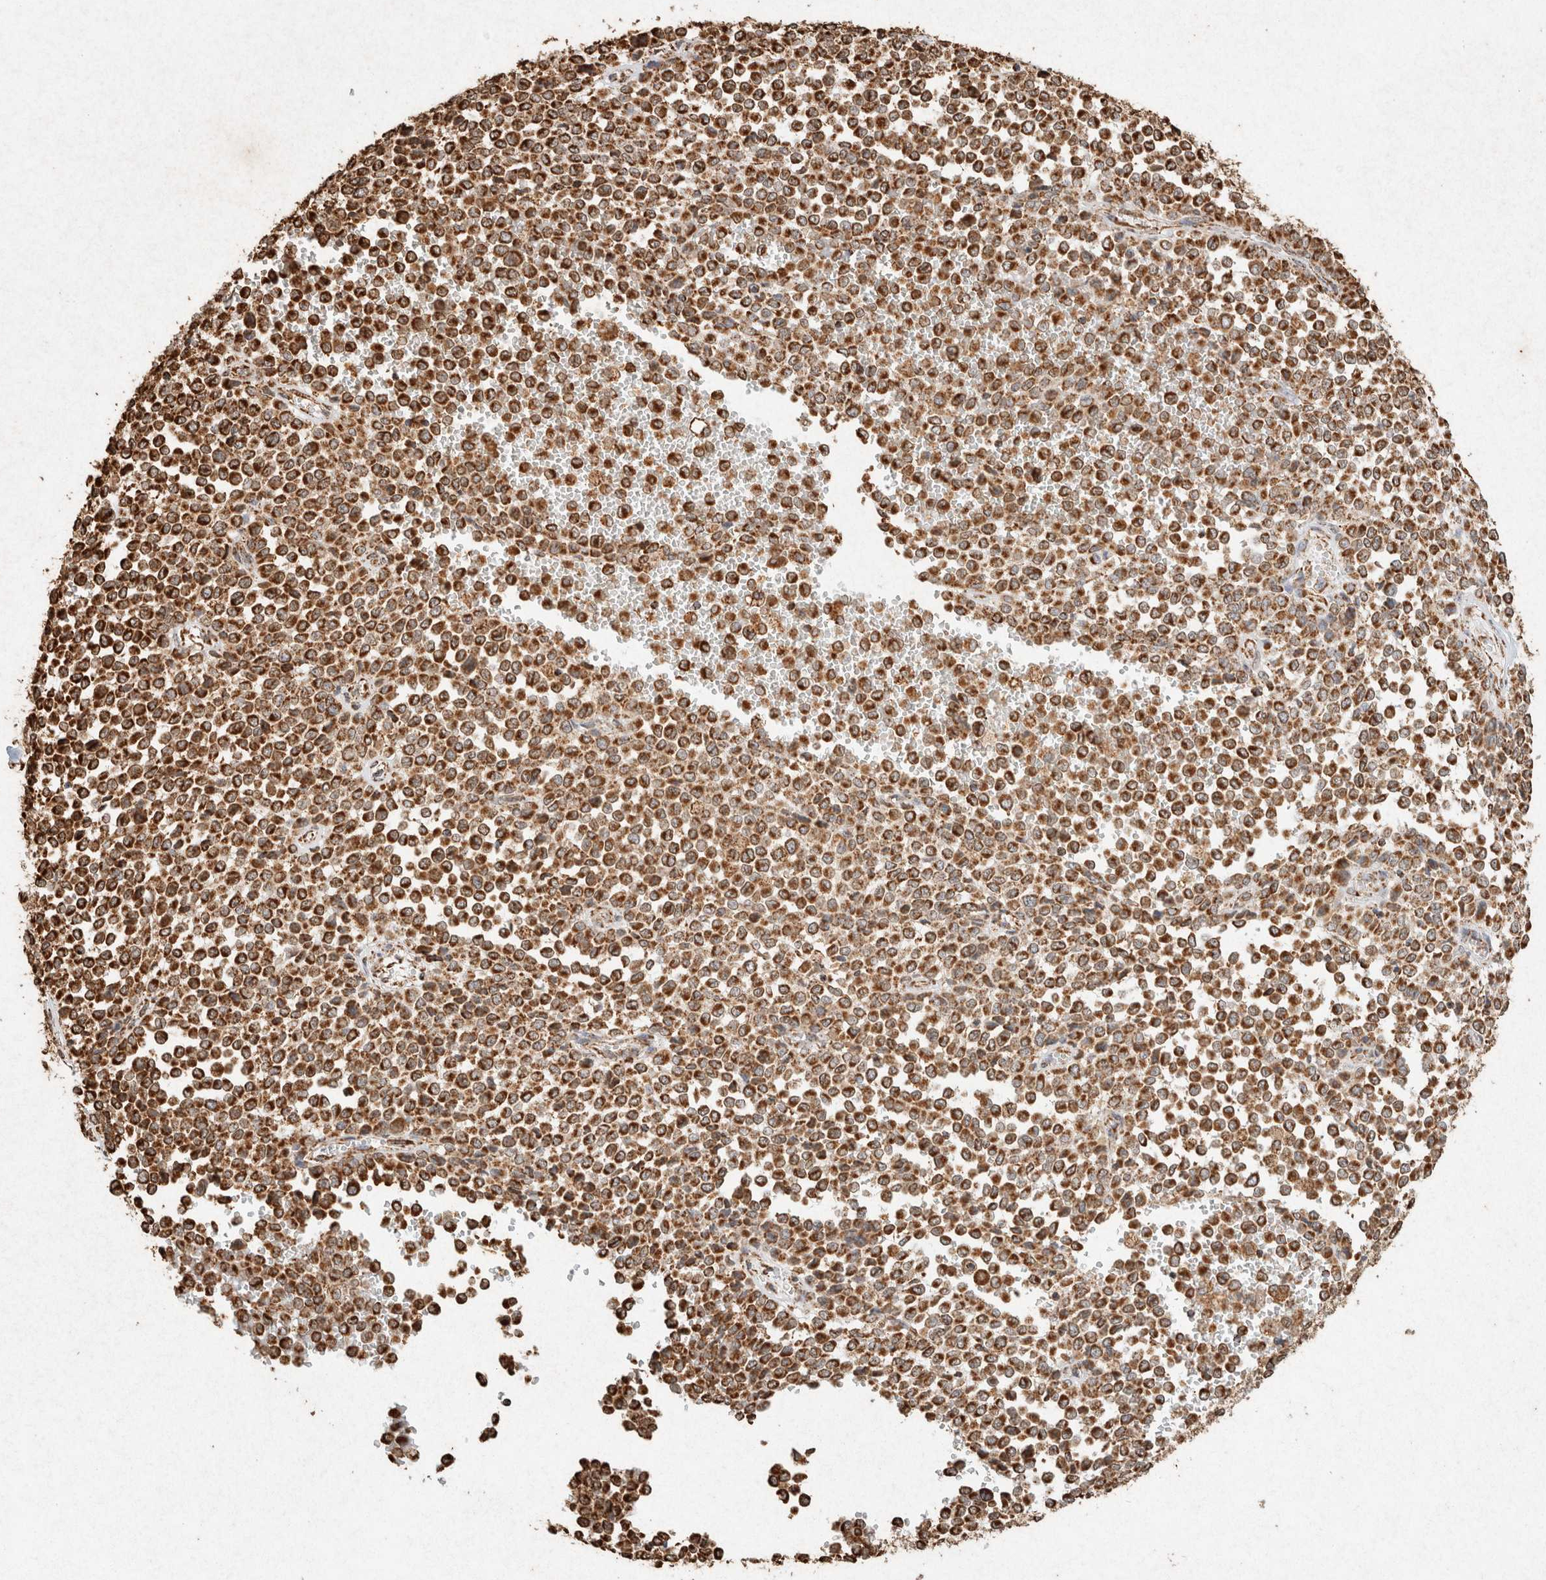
{"staining": {"intensity": "strong", "quantity": ">75%", "location": "cytoplasmic/membranous"}, "tissue": "melanoma", "cell_type": "Tumor cells", "image_type": "cancer", "snomed": [{"axis": "morphology", "description": "Malignant melanoma, Metastatic site"}, {"axis": "topography", "description": "Pancreas"}], "caption": "Malignant melanoma (metastatic site) stained with immunohistochemistry (IHC) reveals strong cytoplasmic/membranous staining in about >75% of tumor cells. (brown staining indicates protein expression, while blue staining denotes nuclei).", "gene": "SDC2", "patient": {"sex": "female", "age": 30}}